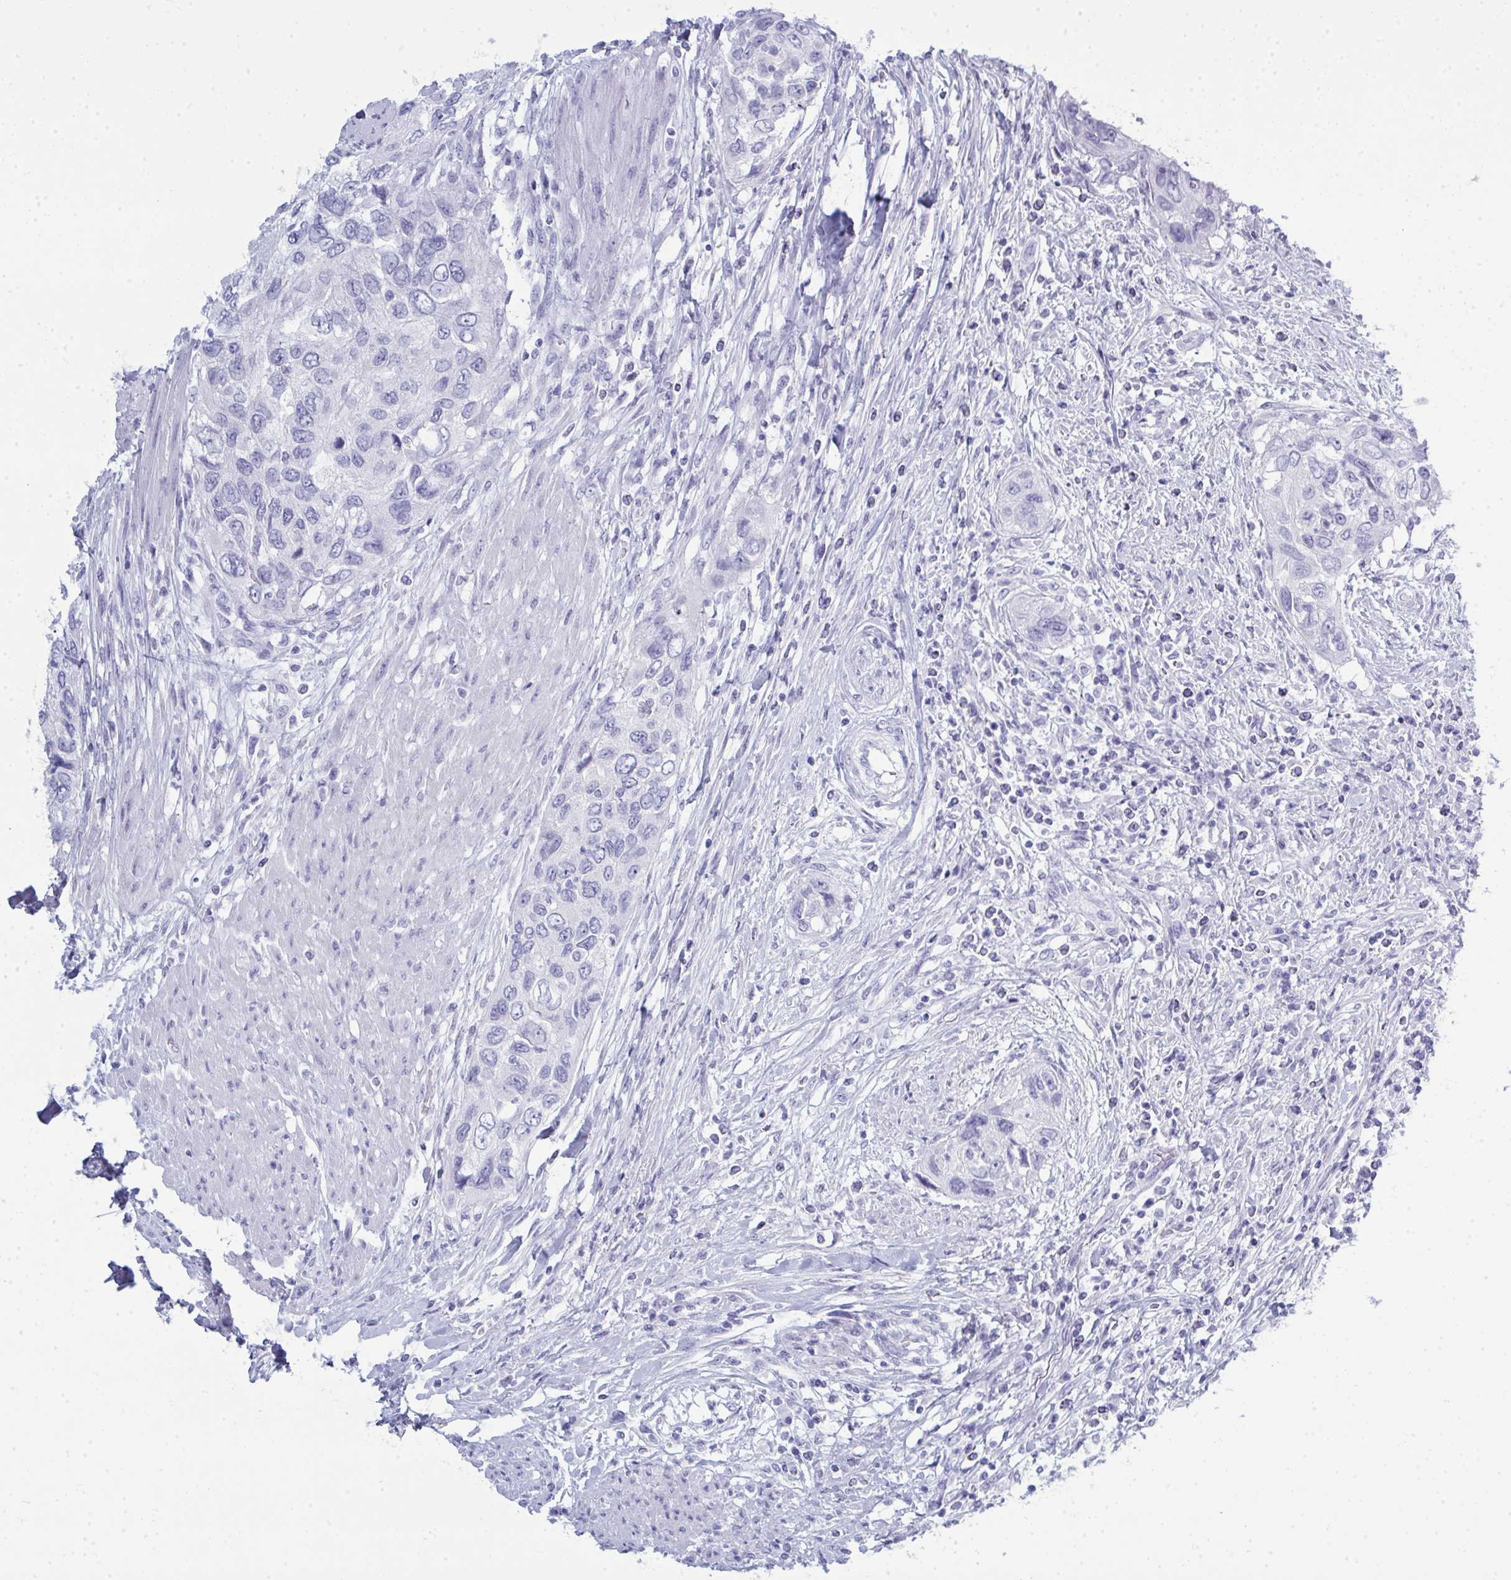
{"staining": {"intensity": "negative", "quantity": "none", "location": "none"}, "tissue": "urothelial cancer", "cell_type": "Tumor cells", "image_type": "cancer", "snomed": [{"axis": "morphology", "description": "Urothelial carcinoma, High grade"}, {"axis": "topography", "description": "Urinary bladder"}], "caption": "Immunohistochemistry (IHC) photomicrograph of human urothelial cancer stained for a protein (brown), which exhibits no expression in tumor cells. (DAB (3,3'-diaminobenzidine) IHC, high magnification).", "gene": "QDPR", "patient": {"sex": "female", "age": 60}}